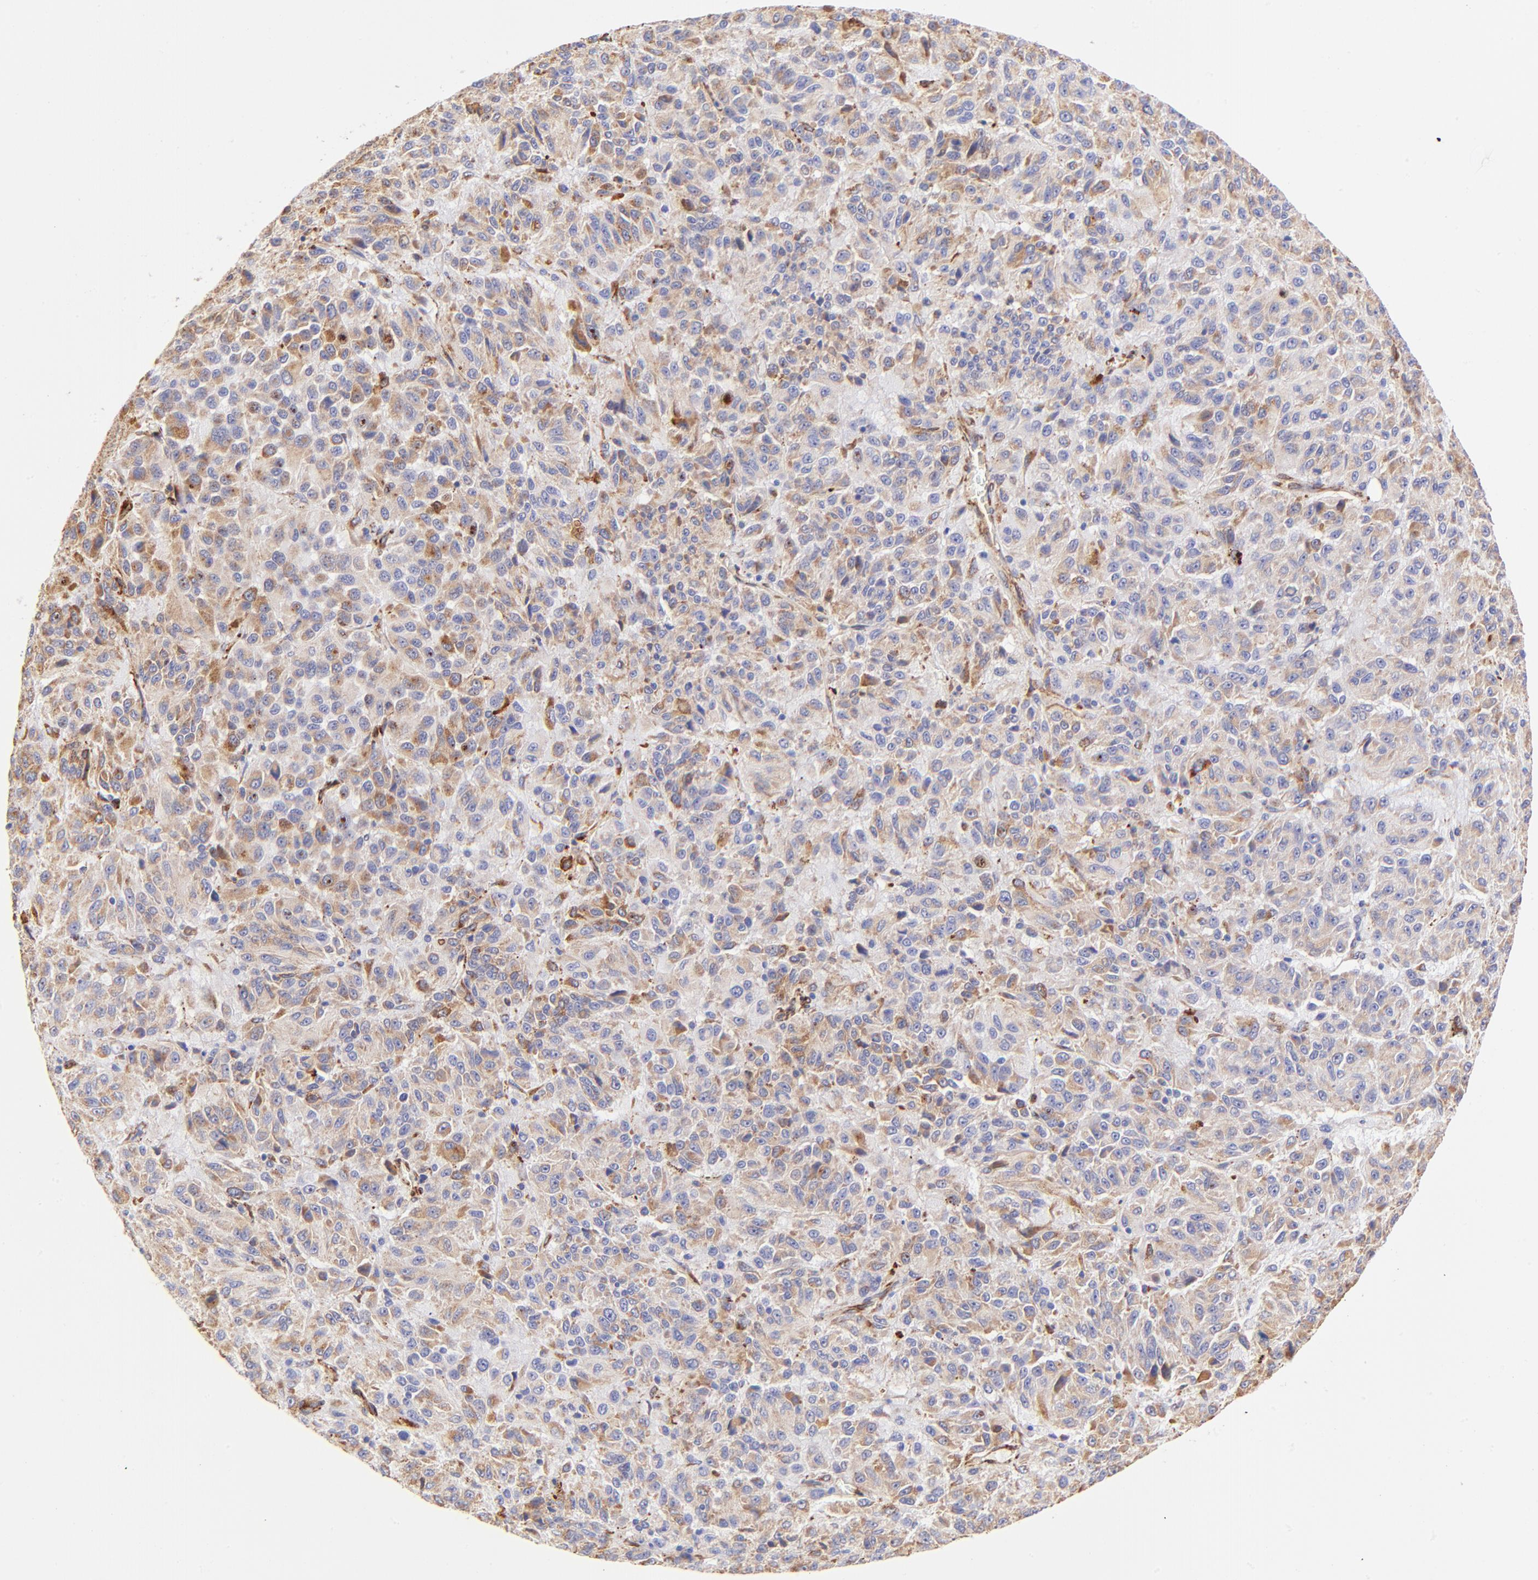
{"staining": {"intensity": "moderate", "quantity": ">75%", "location": "cytoplasmic/membranous"}, "tissue": "melanoma", "cell_type": "Tumor cells", "image_type": "cancer", "snomed": [{"axis": "morphology", "description": "Malignant melanoma, Metastatic site"}, {"axis": "topography", "description": "Lung"}], "caption": "Immunohistochemistry (IHC) photomicrograph of neoplastic tissue: human melanoma stained using immunohistochemistry (IHC) exhibits medium levels of moderate protein expression localized specifically in the cytoplasmic/membranous of tumor cells, appearing as a cytoplasmic/membranous brown color.", "gene": "SPARC", "patient": {"sex": "male", "age": 64}}